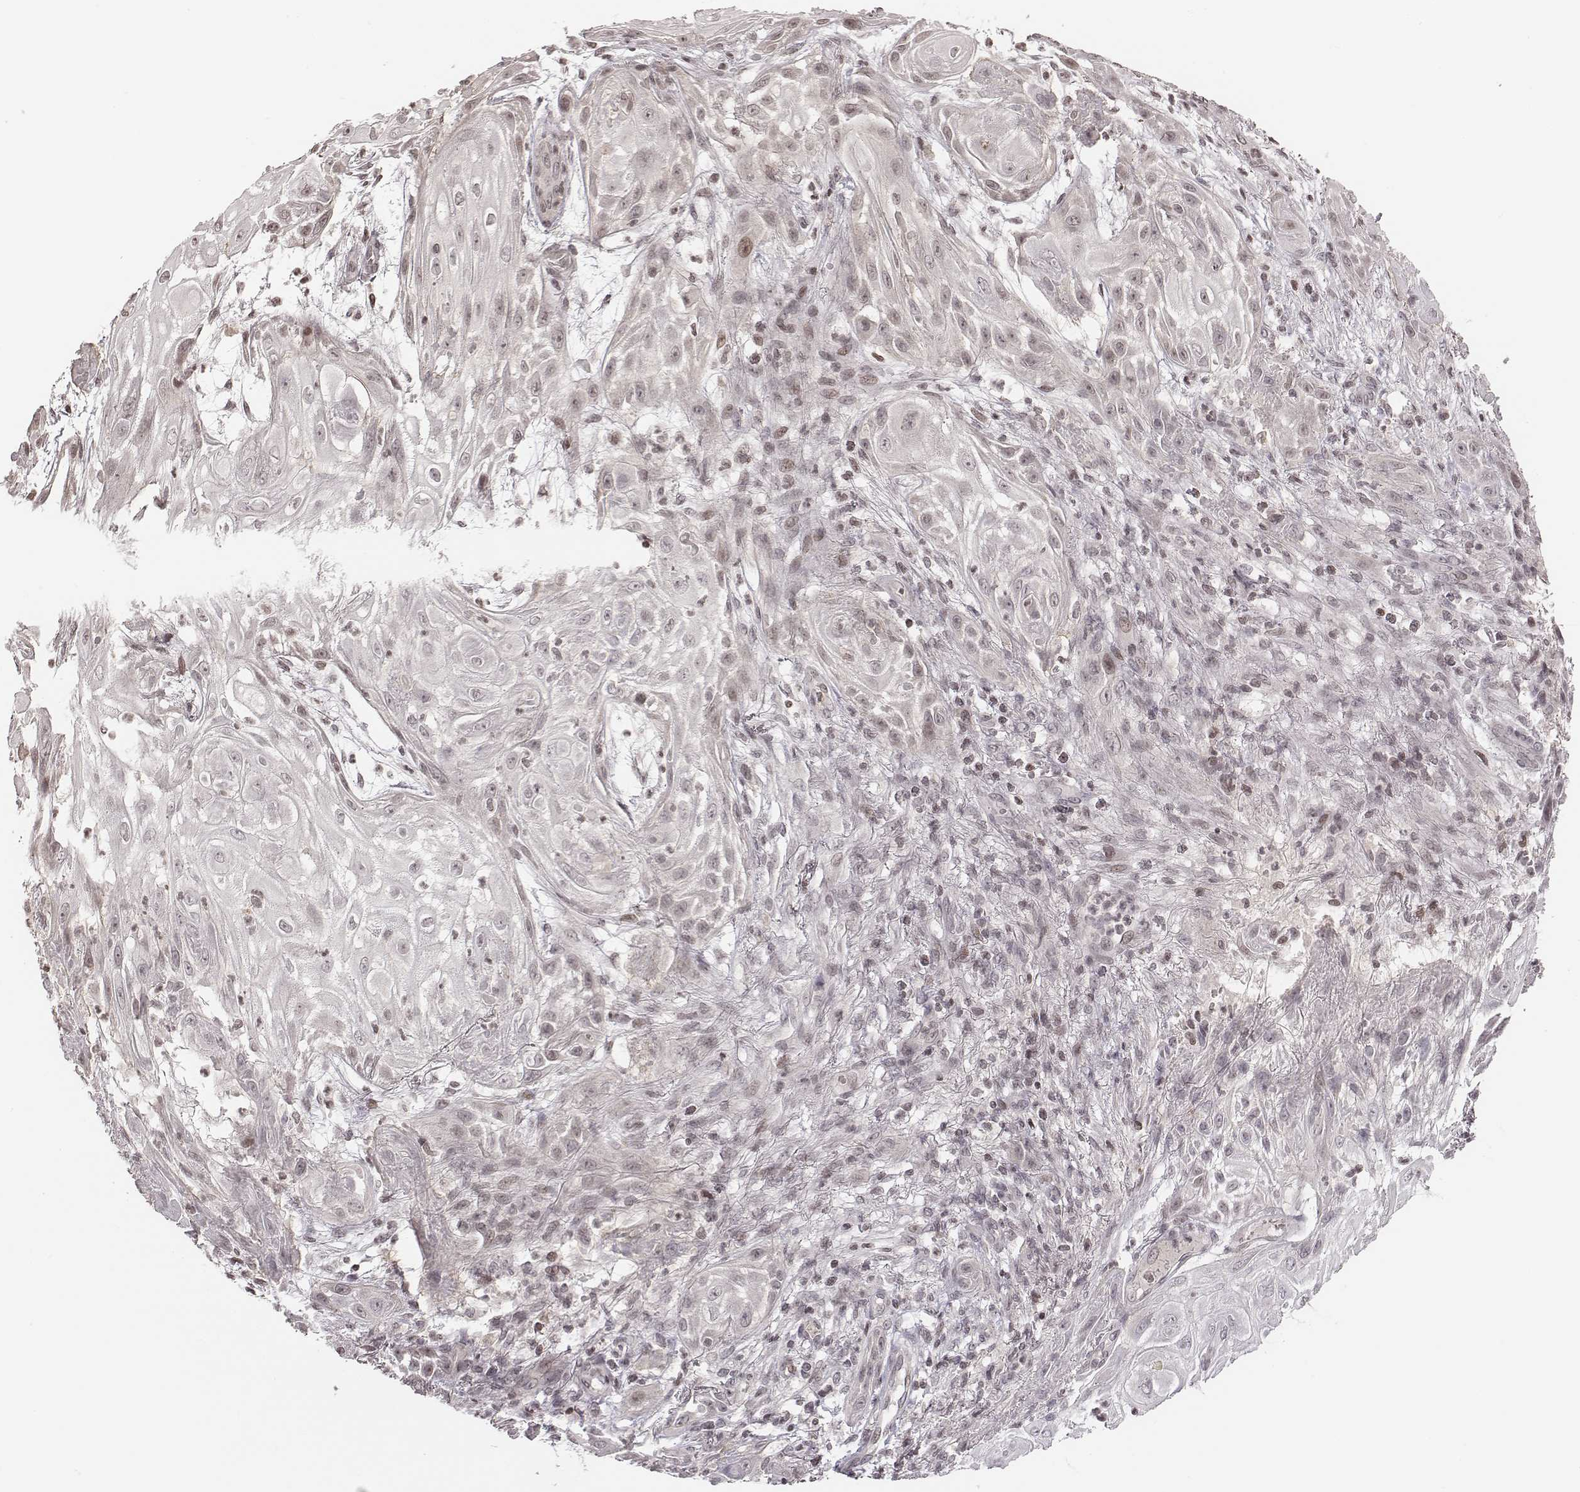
{"staining": {"intensity": "negative", "quantity": "none", "location": "none"}, "tissue": "skin cancer", "cell_type": "Tumor cells", "image_type": "cancer", "snomed": [{"axis": "morphology", "description": "Squamous cell carcinoma, NOS"}, {"axis": "topography", "description": "Skin"}], "caption": "Histopathology image shows no significant protein positivity in tumor cells of squamous cell carcinoma (skin).", "gene": "GRM4", "patient": {"sex": "male", "age": 62}}